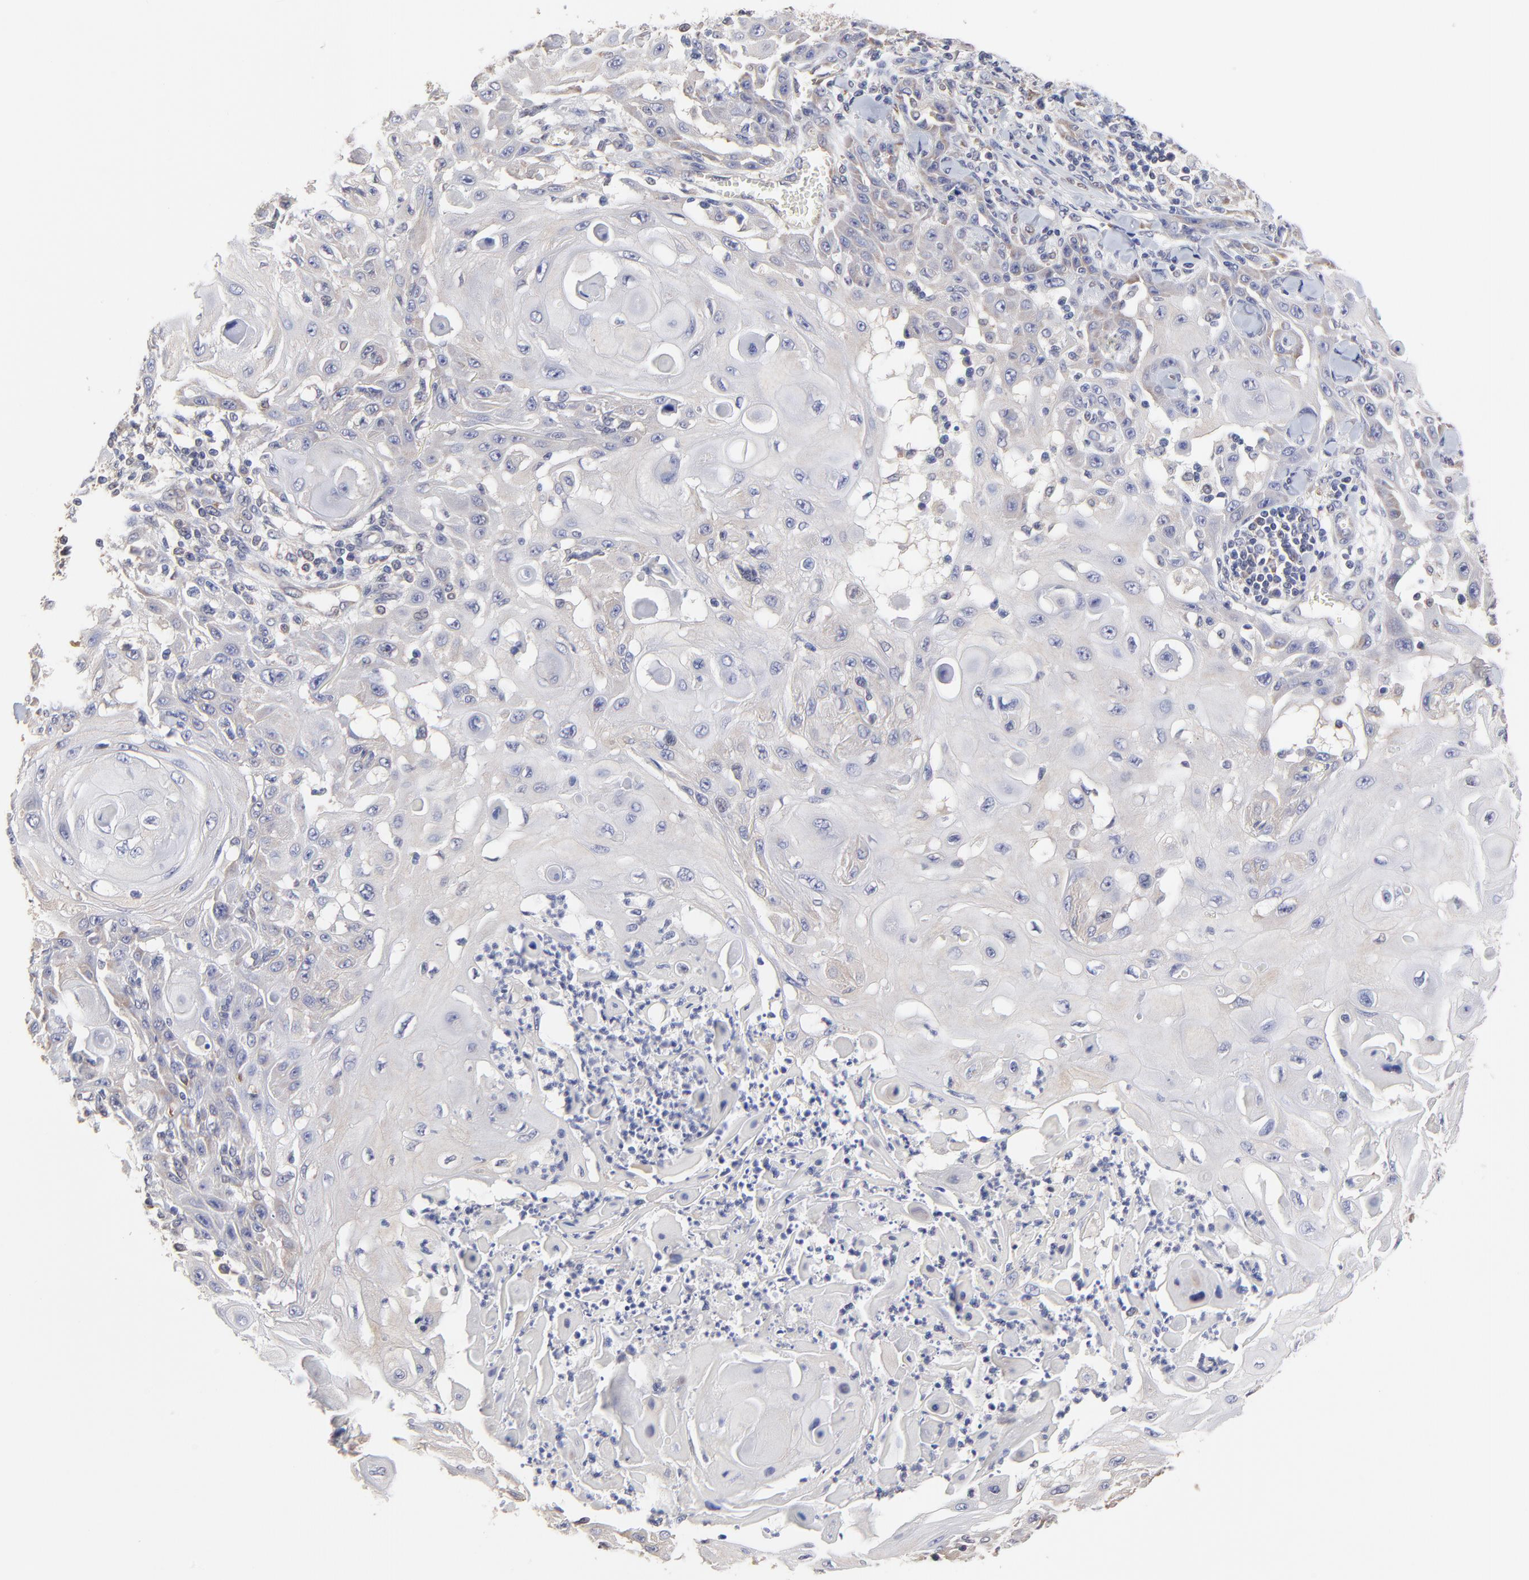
{"staining": {"intensity": "negative", "quantity": "none", "location": "none"}, "tissue": "skin cancer", "cell_type": "Tumor cells", "image_type": "cancer", "snomed": [{"axis": "morphology", "description": "Squamous cell carcinoma, NOS"}, {"axis": "topography", "description": "Skin"}], "caption": "The immunohistochemistry (IHC) image has no significant expression in tumor cells of skin cancer (squamous cell carcinoma) tissue. (Stains: DAB (3,3'-diaminobenzidine) immunohistochemistry (IHC) with hematoxylin counter stain, Microscopy: brightfield microscopy at high magnification).", "gene": "CCT2", "patient": {"sex": "male", "age": 24}}